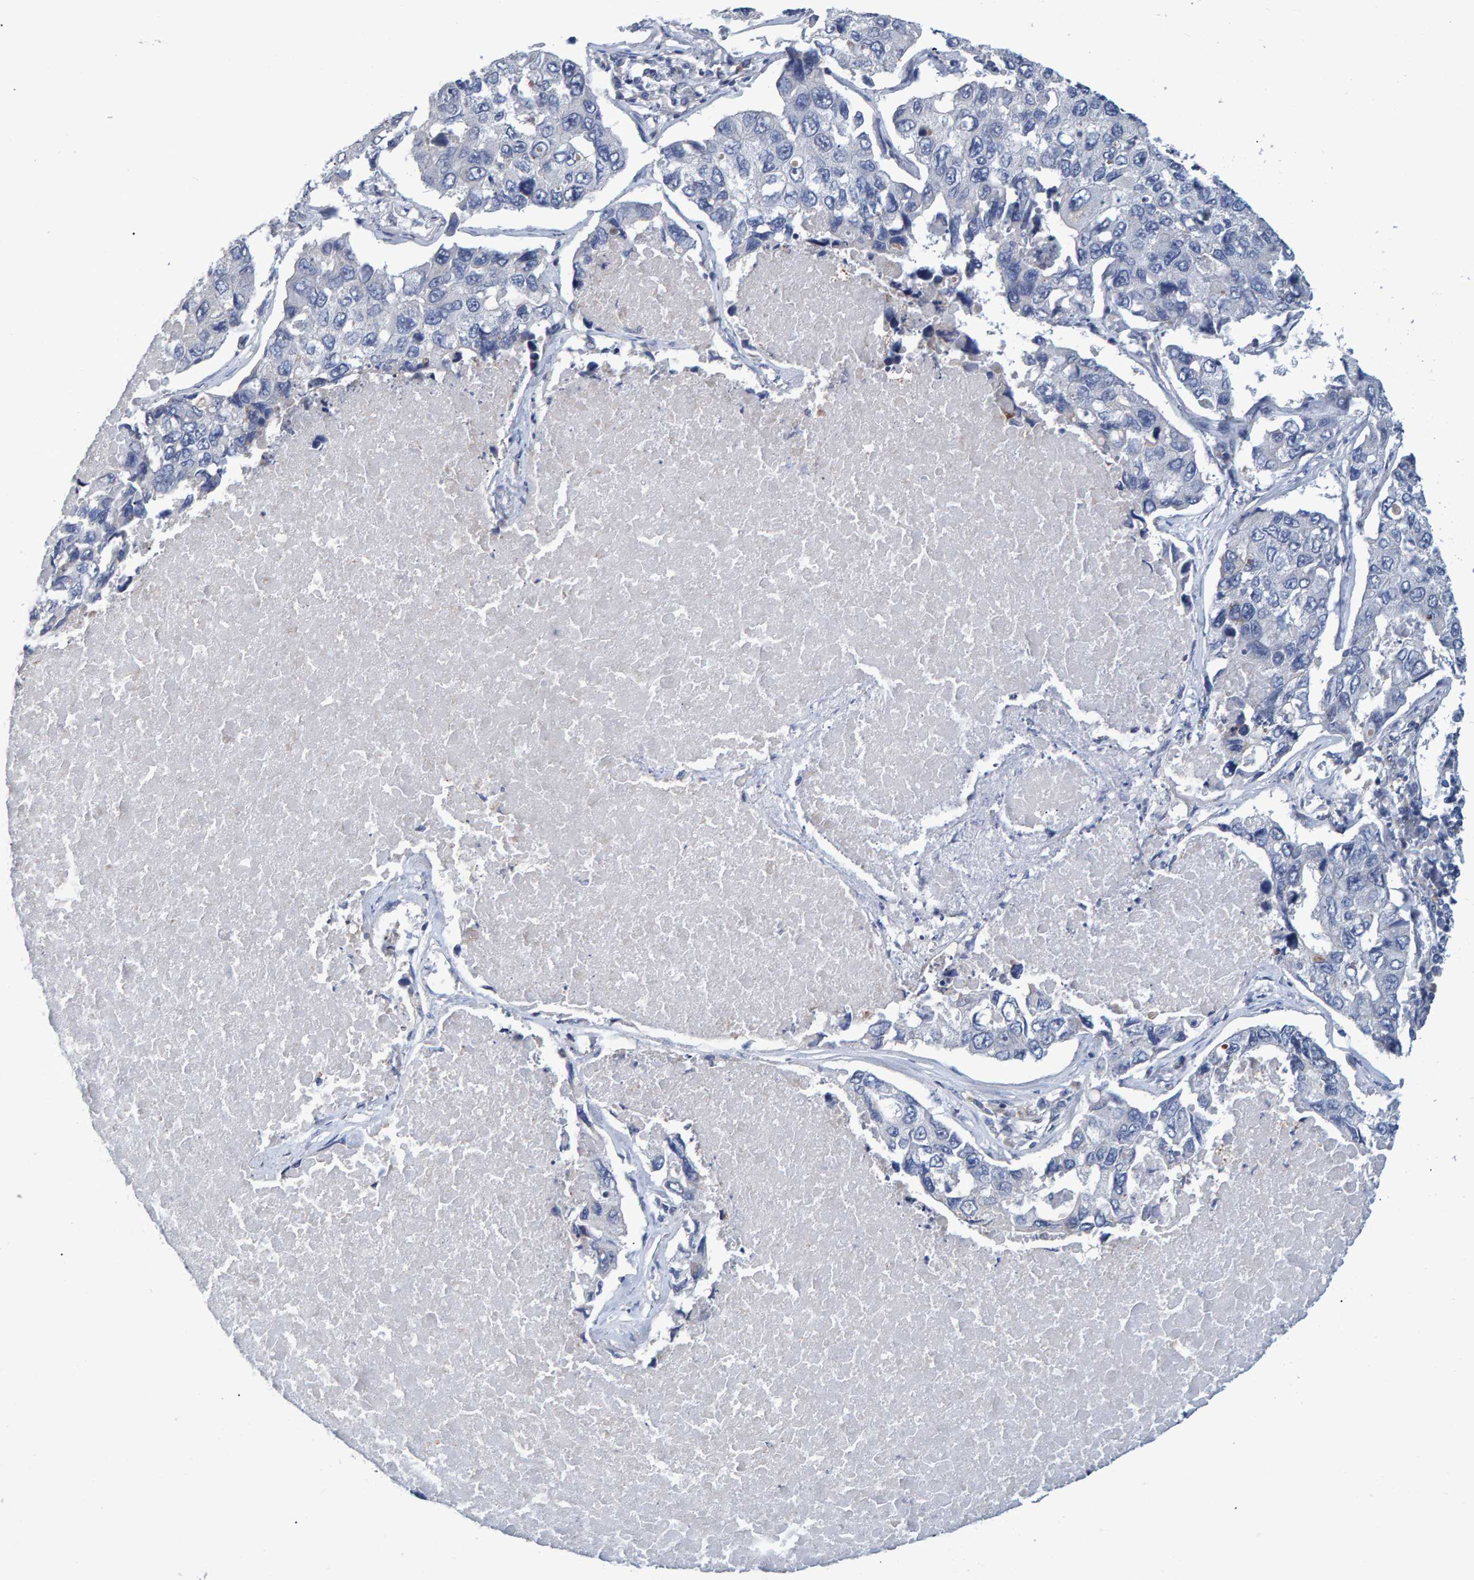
{"staining": {"intensity": "negative", "quantity": "none", "location": "none"}, "tissue": "lung cancer", "cell_type": "Tumor cells", "image_type": "cancer", "snomed": [{"axis": "morphology", "description": "Adenocarcinoma, NOS"}, {"axis": "topography", "description": "Lung"}], "caption": "Tumor cells are negative for protein expression in human lung cancer. Nuclei are stained in blue.", "gene": "QKI", "patient": {"sex": "male", "age": 64}}